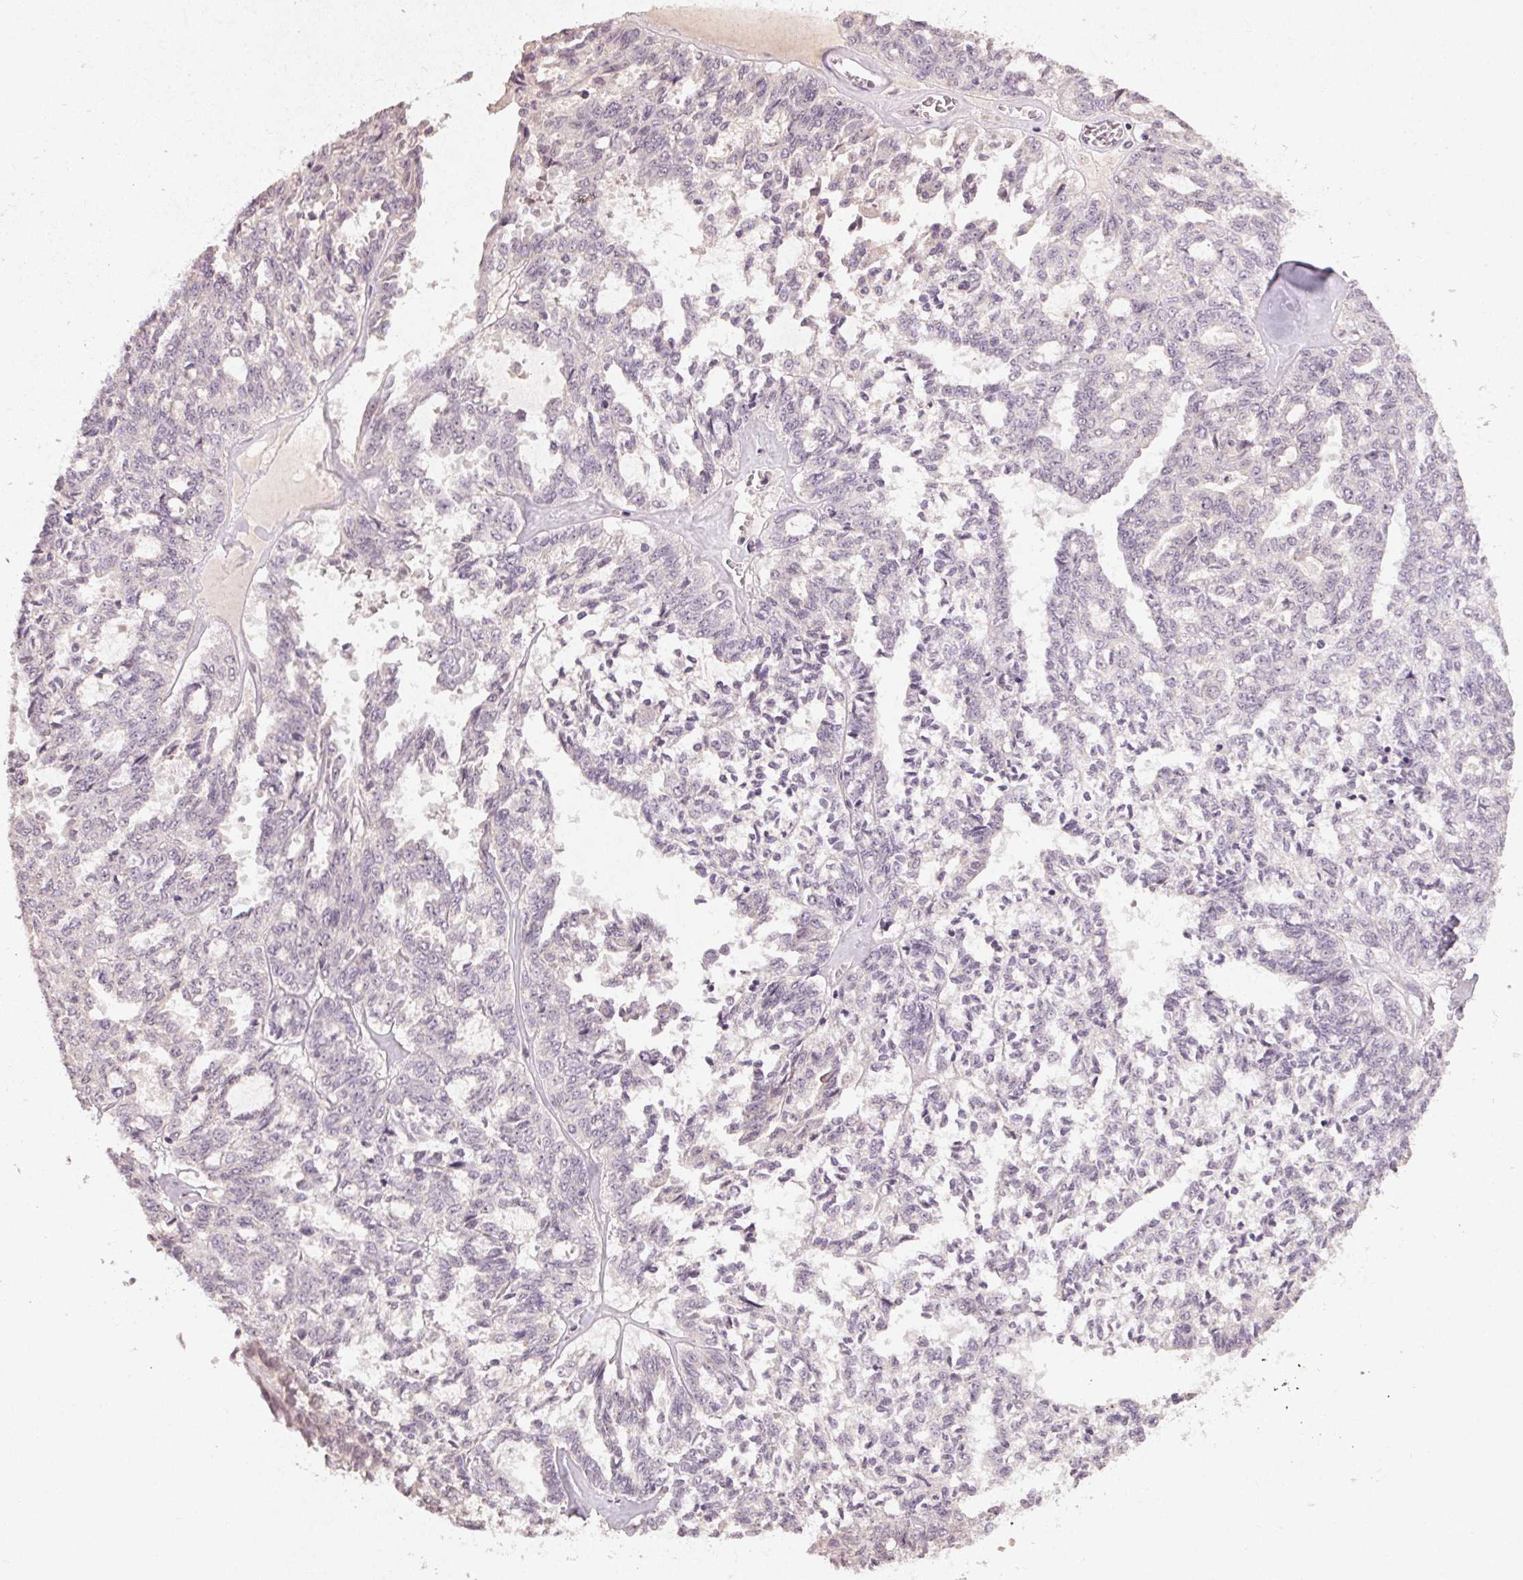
{"staining": {"intensity": "negative", "quantity": "none", "location": "none"}, "tissue": "ovarian cancer", "cell_type": "Tumor cells", "image_type": "cancer", "snomed": [{"axis": "morphology", "description": "Cystadenocarcinoma, serous, NOS"}, {"axis": "topography", "description": "Ovary"}], "caption": "Ovarian serous cystadenocarcinoma was stained to show a protein in brown. There is no significant positivity in tumor cells. The staining is performed using DAB brown chromogen with nuclei counter-stained in using hematoxylin.", "gene": "KLRC3", "patient": {"sex": "female", "age": 71}}